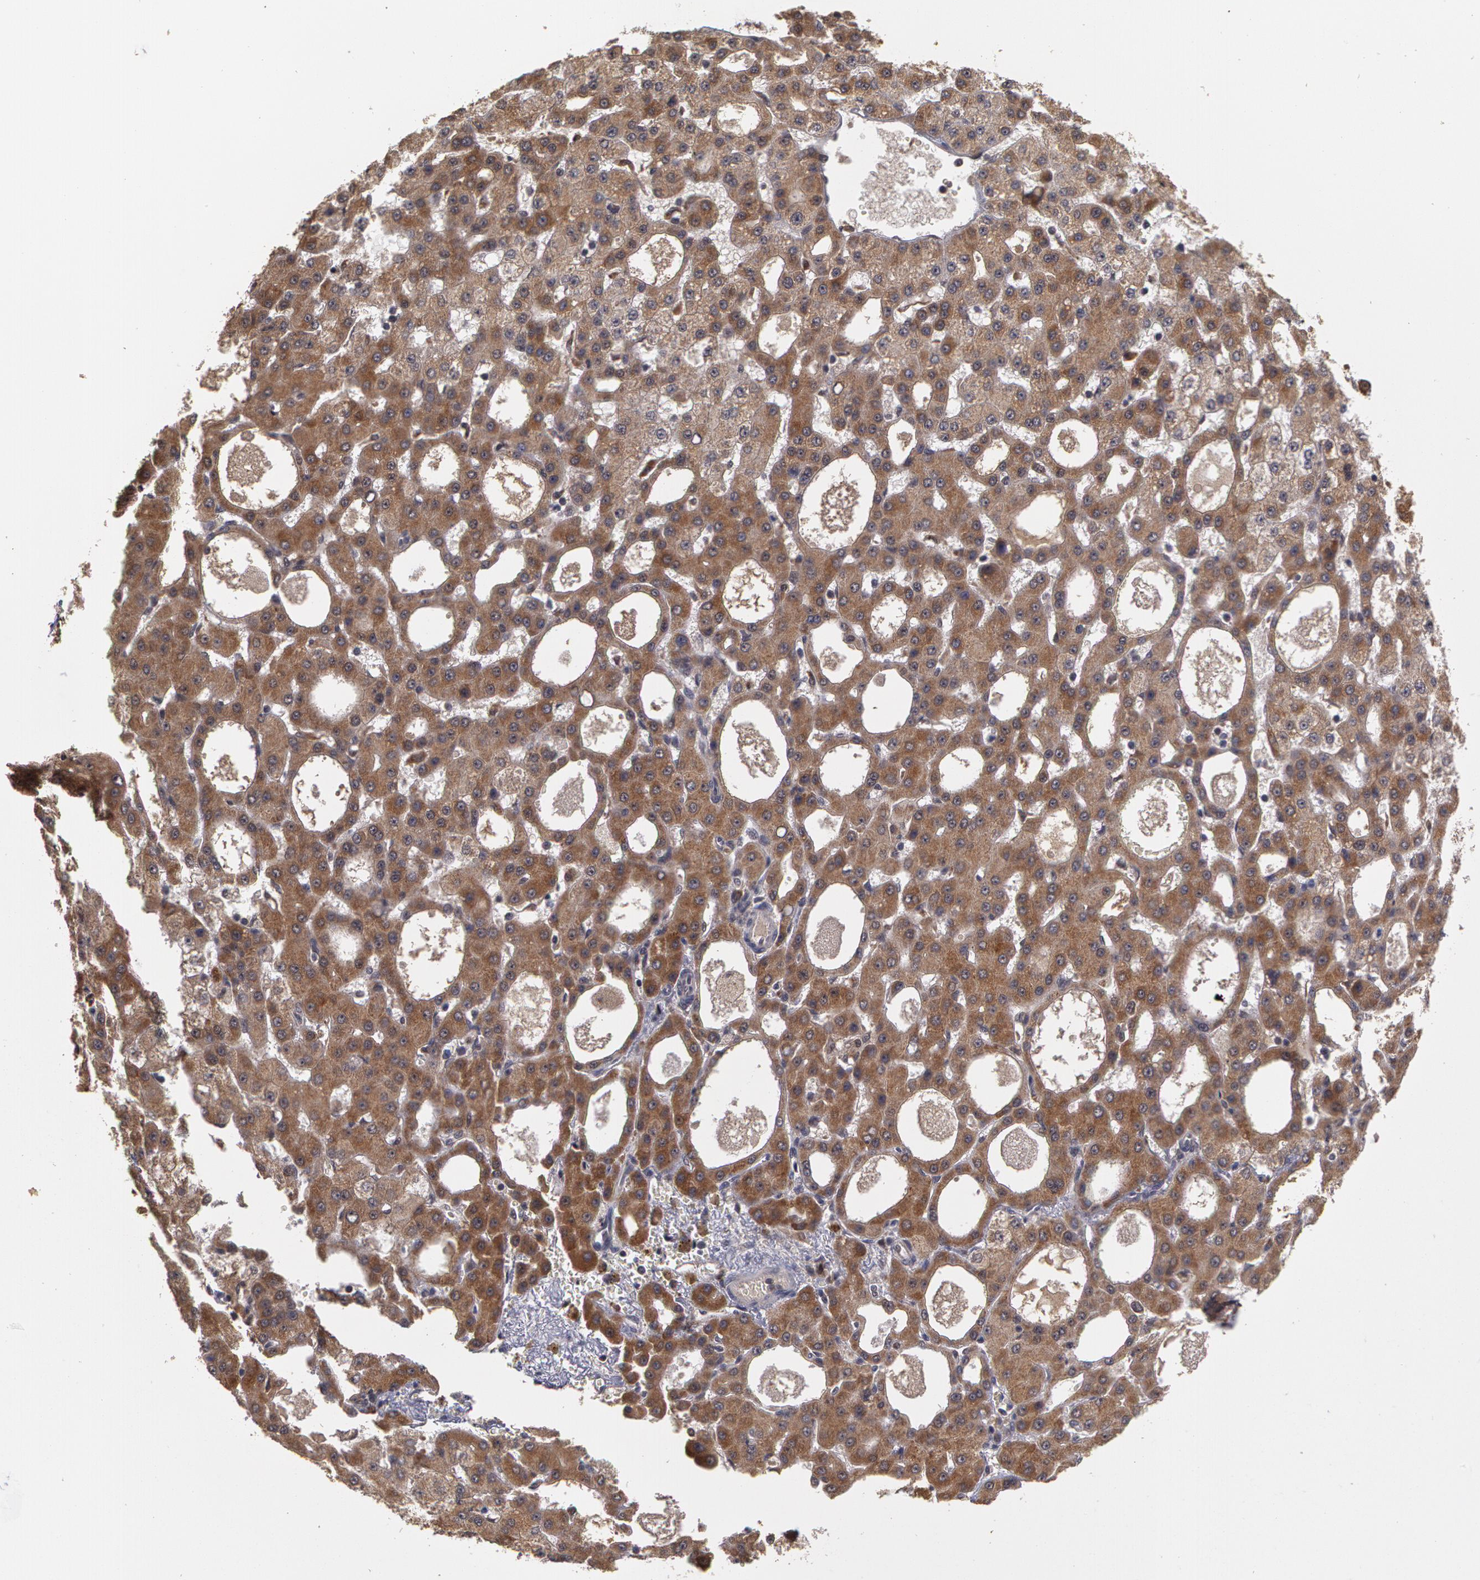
{"staining": {"intensity": "strong", "quantity": ">75%", "location": "cytoplasmic/membranous"}, "tissue": "liver cancer", "cell_type": "Tumor cells", "image_type": "cancer", "snomed": [{"axis": "morphology", "description": "Carcinoma, Hepatocellular, NOS"}, {"axis": "topography", "description": "Liver"}], "caption": "Liver hepatocellular carcinoma stained with DAB (3,3'-diaminobenzidine) immunohistochemistry shows high levels of strong cytoplasmic/membranous expression in approximately >75% of tumor cells.", "gene": "GLIS1", "patient": {"sex": "male", "age": 47}}